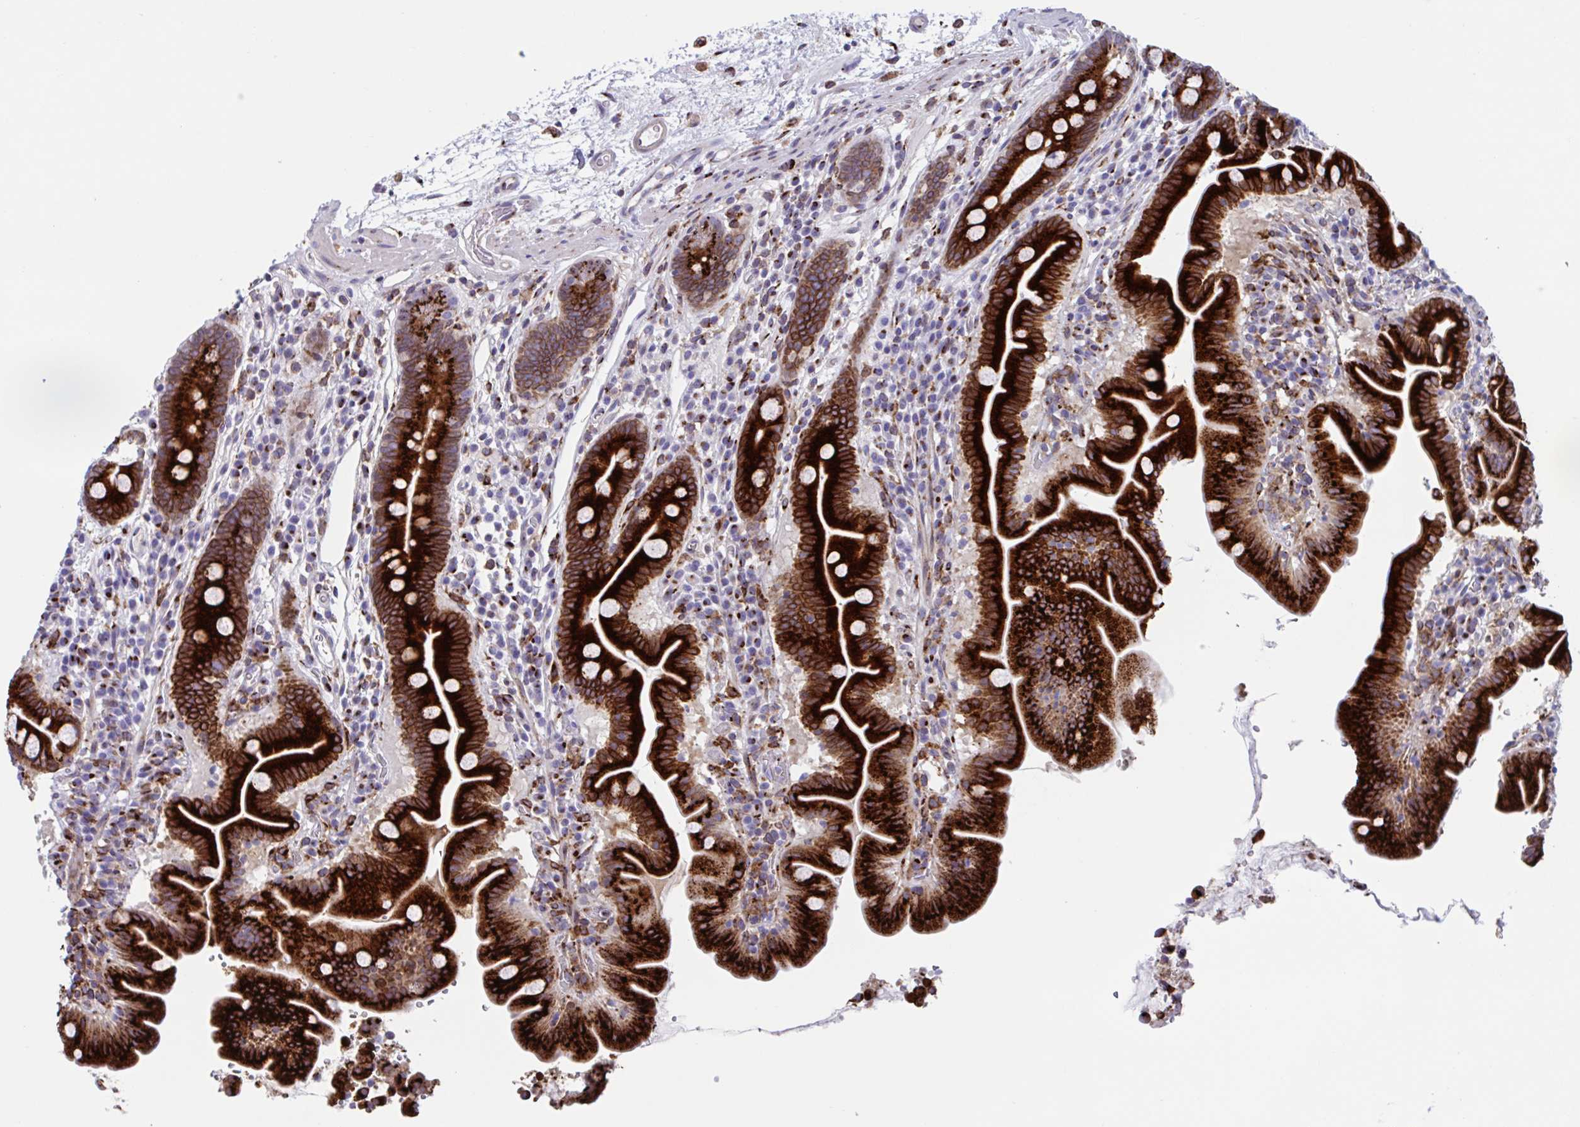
{"staining": {"intensity": "strong", "quantity": ">75%", "location": "cytoplasmic/membranous"}, "tissue": "small intestine", "cell_type": "Glandular cells", "image_type": "normal", "snomed": [{"axis": "morphology", "description": "Normal tissue, NOS"}, {"axis": "topography", "description": "Small intestine"}], "caption": "Strong cytoplasmic/membranous expression is seen in about >75% of glandular cells in unremarkable small intestine.", "gene": "RFK", "patient": {"sex": "male", "age": 26}}